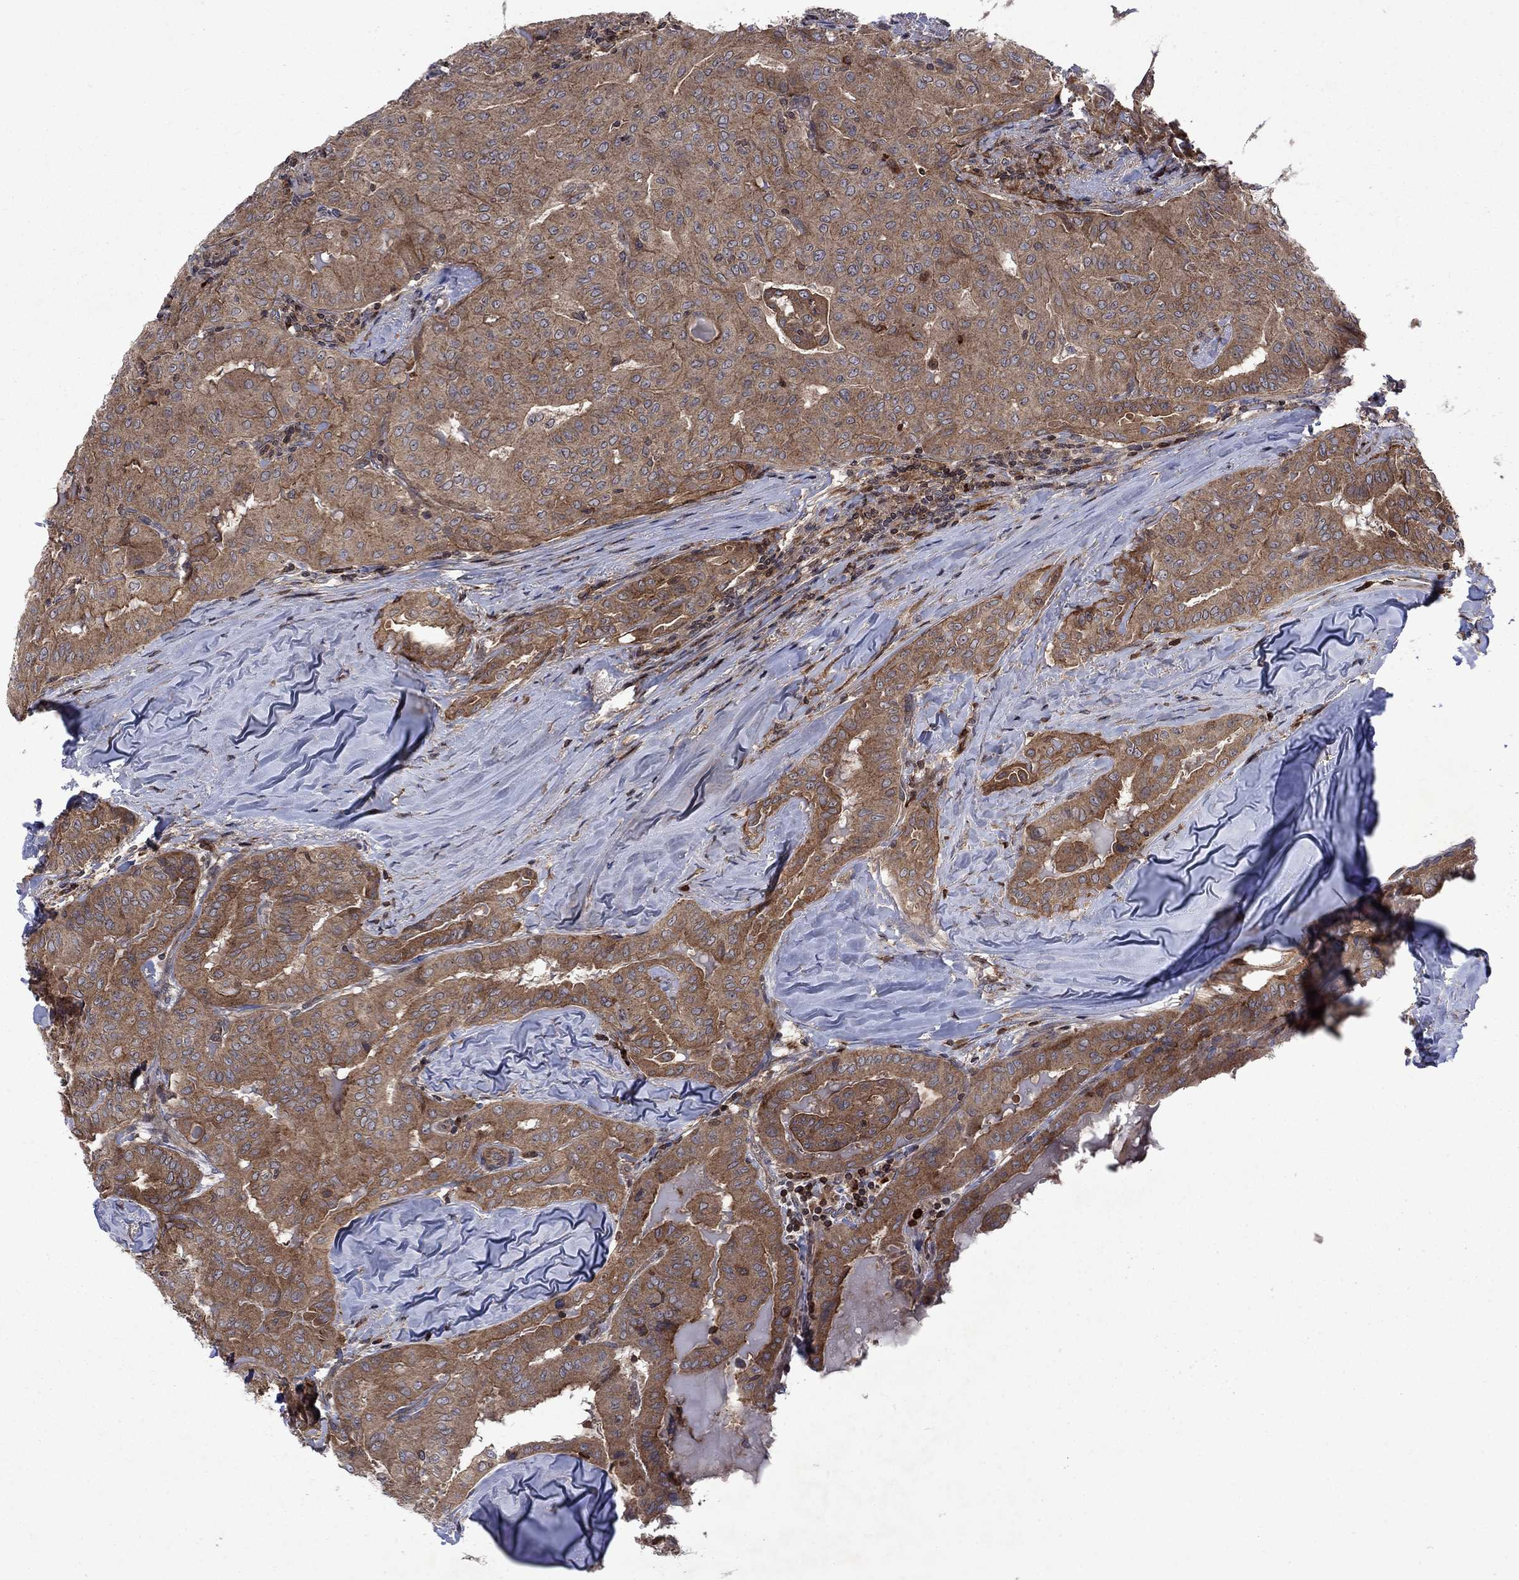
{"staining": {"intensity": "moderate", "quantity": ">75%", "location": "cytoplasmic/membranous"}, "tissue": "thyroid cancer", "cell_type": "Tumor cells", "image_type": "cancer", "snomed": [{"axis": "morphology", "description": "Papillary adenocarcinoma, NOS"}, {"axis": "topography", "description": "Thyroid gland"}], "caption": "Protein analysis of thyroid cancer (papillary adenocarcinoma) tissue exhibits moderate cytoplasmic/membranous positivity in approximately >75% of tumor cells. The staining was performed using DAB, with brown indicating positive protein expression. Nuclei are stained blue with hematoxylin.", "gene": "TMEM33", "patient": {"sex": "female", "age": 68}}